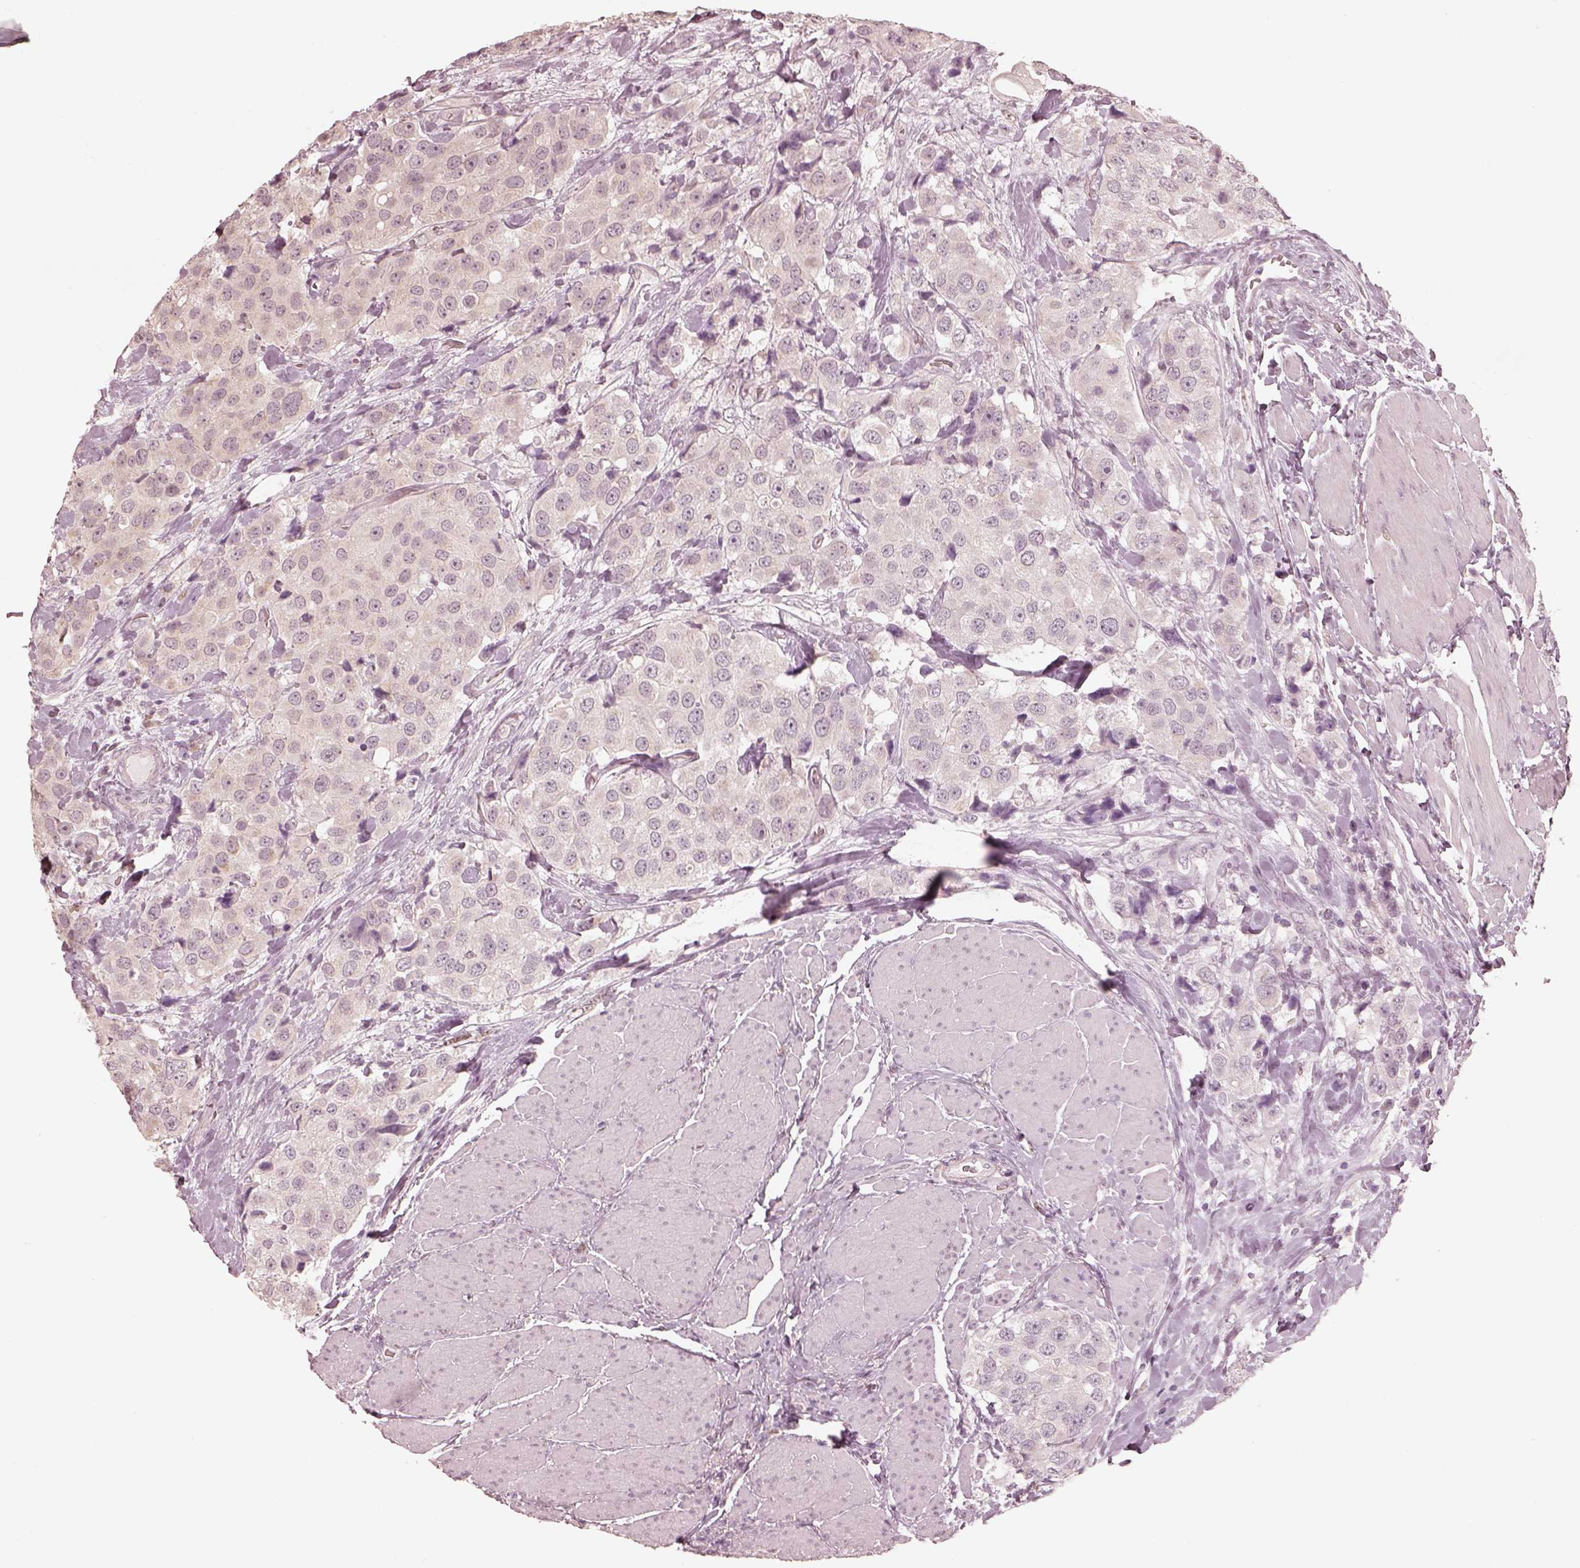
{"staining": {"intensity": "negative", "quantity": "none", "location": "none"}, "tissue": "urothelial cancer", "cell_type": "Tumor cells", "image_type": "cancer", "snomed": [{"axis": "morphology", "description": "Urothelial carcinoma, High grade"}, {"axis": "topography", "description": "Urinary bladder"}], "caption": "Tumor cells are negative for brown protein staining in urothelial carcinoma (high-grade).", "gene": "IQCB1", "patient": {"sex": "female", "age": 64}}